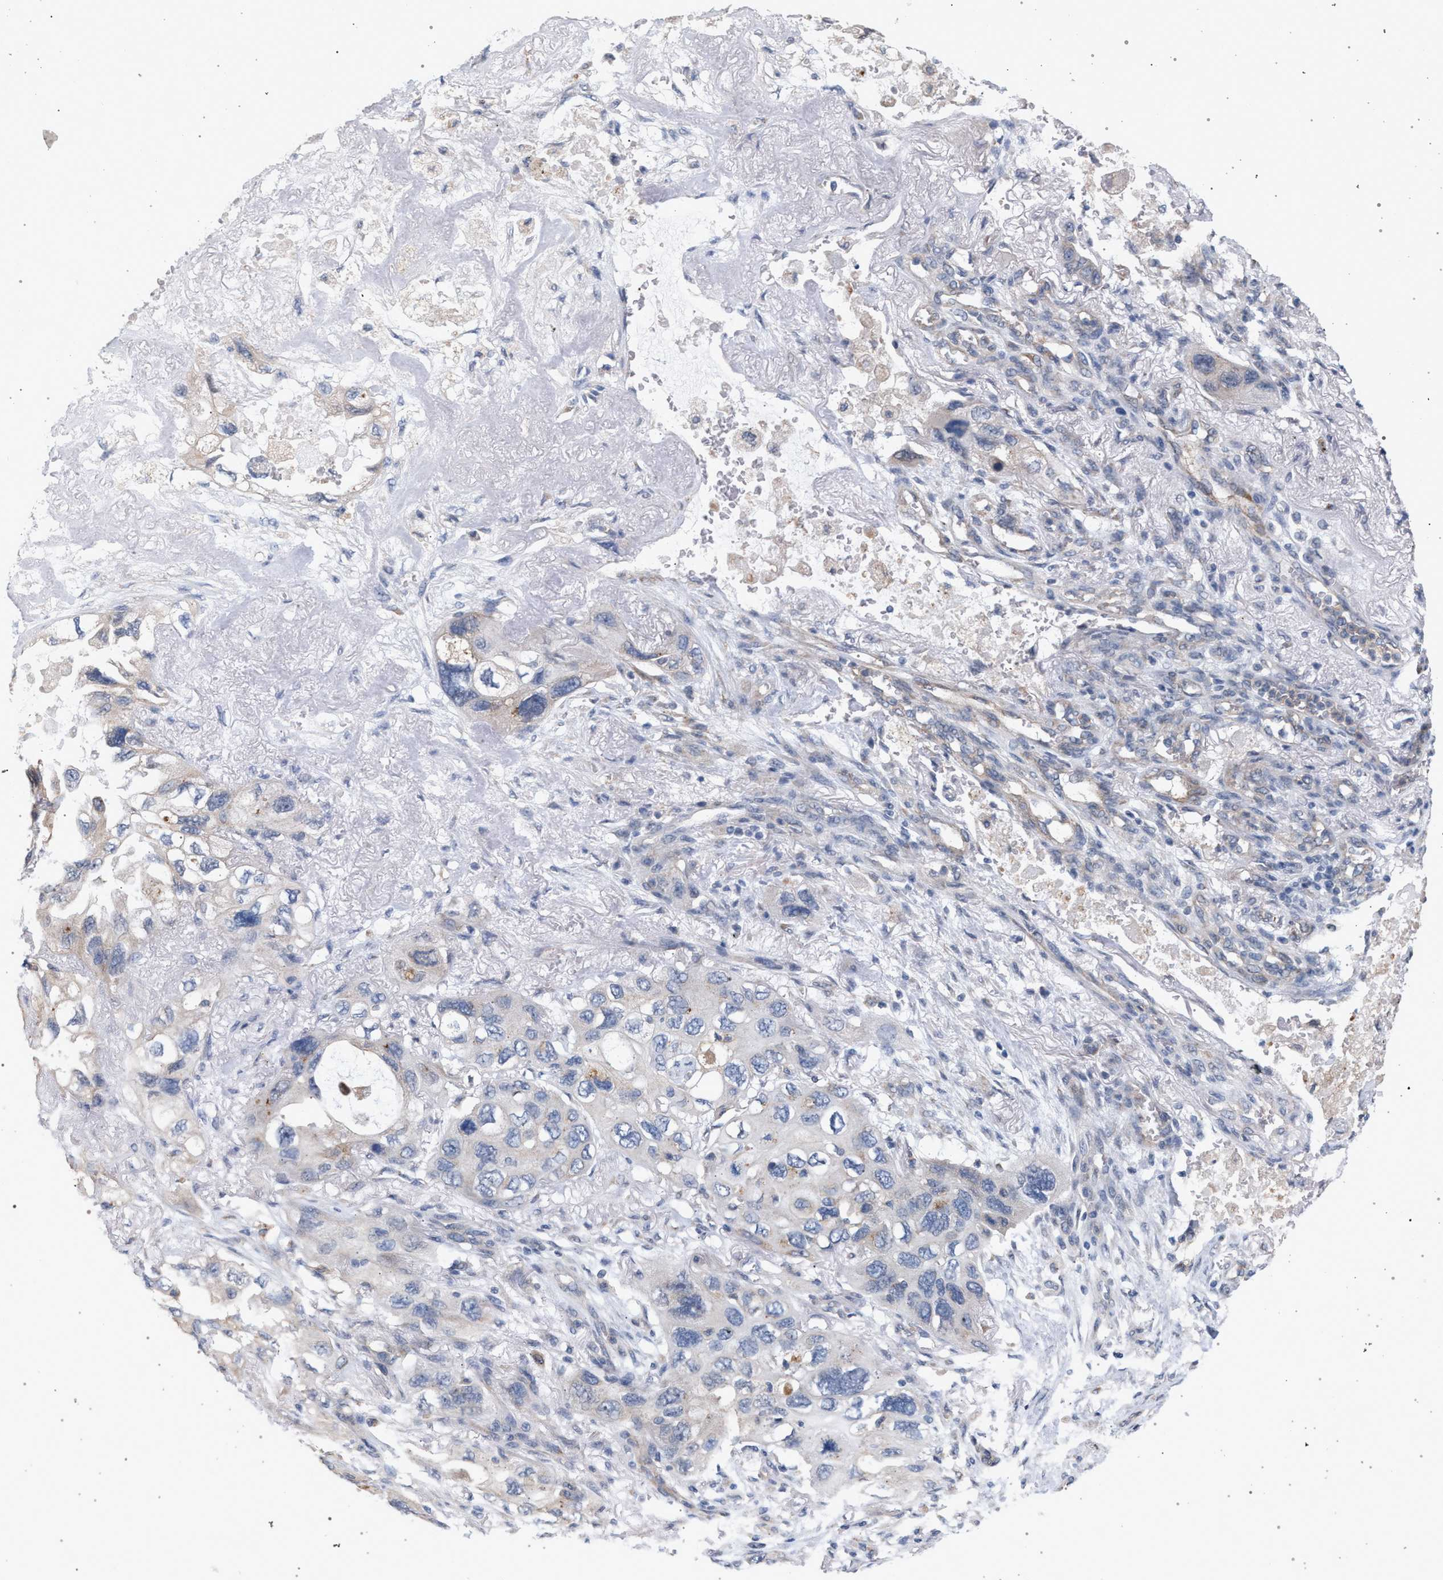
{"staining": {"intensity": "negative", "quantity": "none", "location": "none"}, "tissue": "lung cancer", "cell_type": "Tumor cells", "image_type": "cancer", "snomed": [{"axis": "morphology", "description": "Squamous cell carcinoma, NOS"}, {"axis": "topography", "description": "Lung"}], "caption": "Immunohistochemistry (IHC) image of neoplastic tissue: lung cancer (squamous cell carcinoma) stained with DAB demonstrates no significant protein expression in tumor cells. Brightfield microscopy of immunohistochemistry stained with DAB (3,3'-diaminobenzidine) (brown) and hematoxylin (blue), captured at high magnification.", "gene": "ARPC5L", "patient": {"sex": "female", "age": 73}}